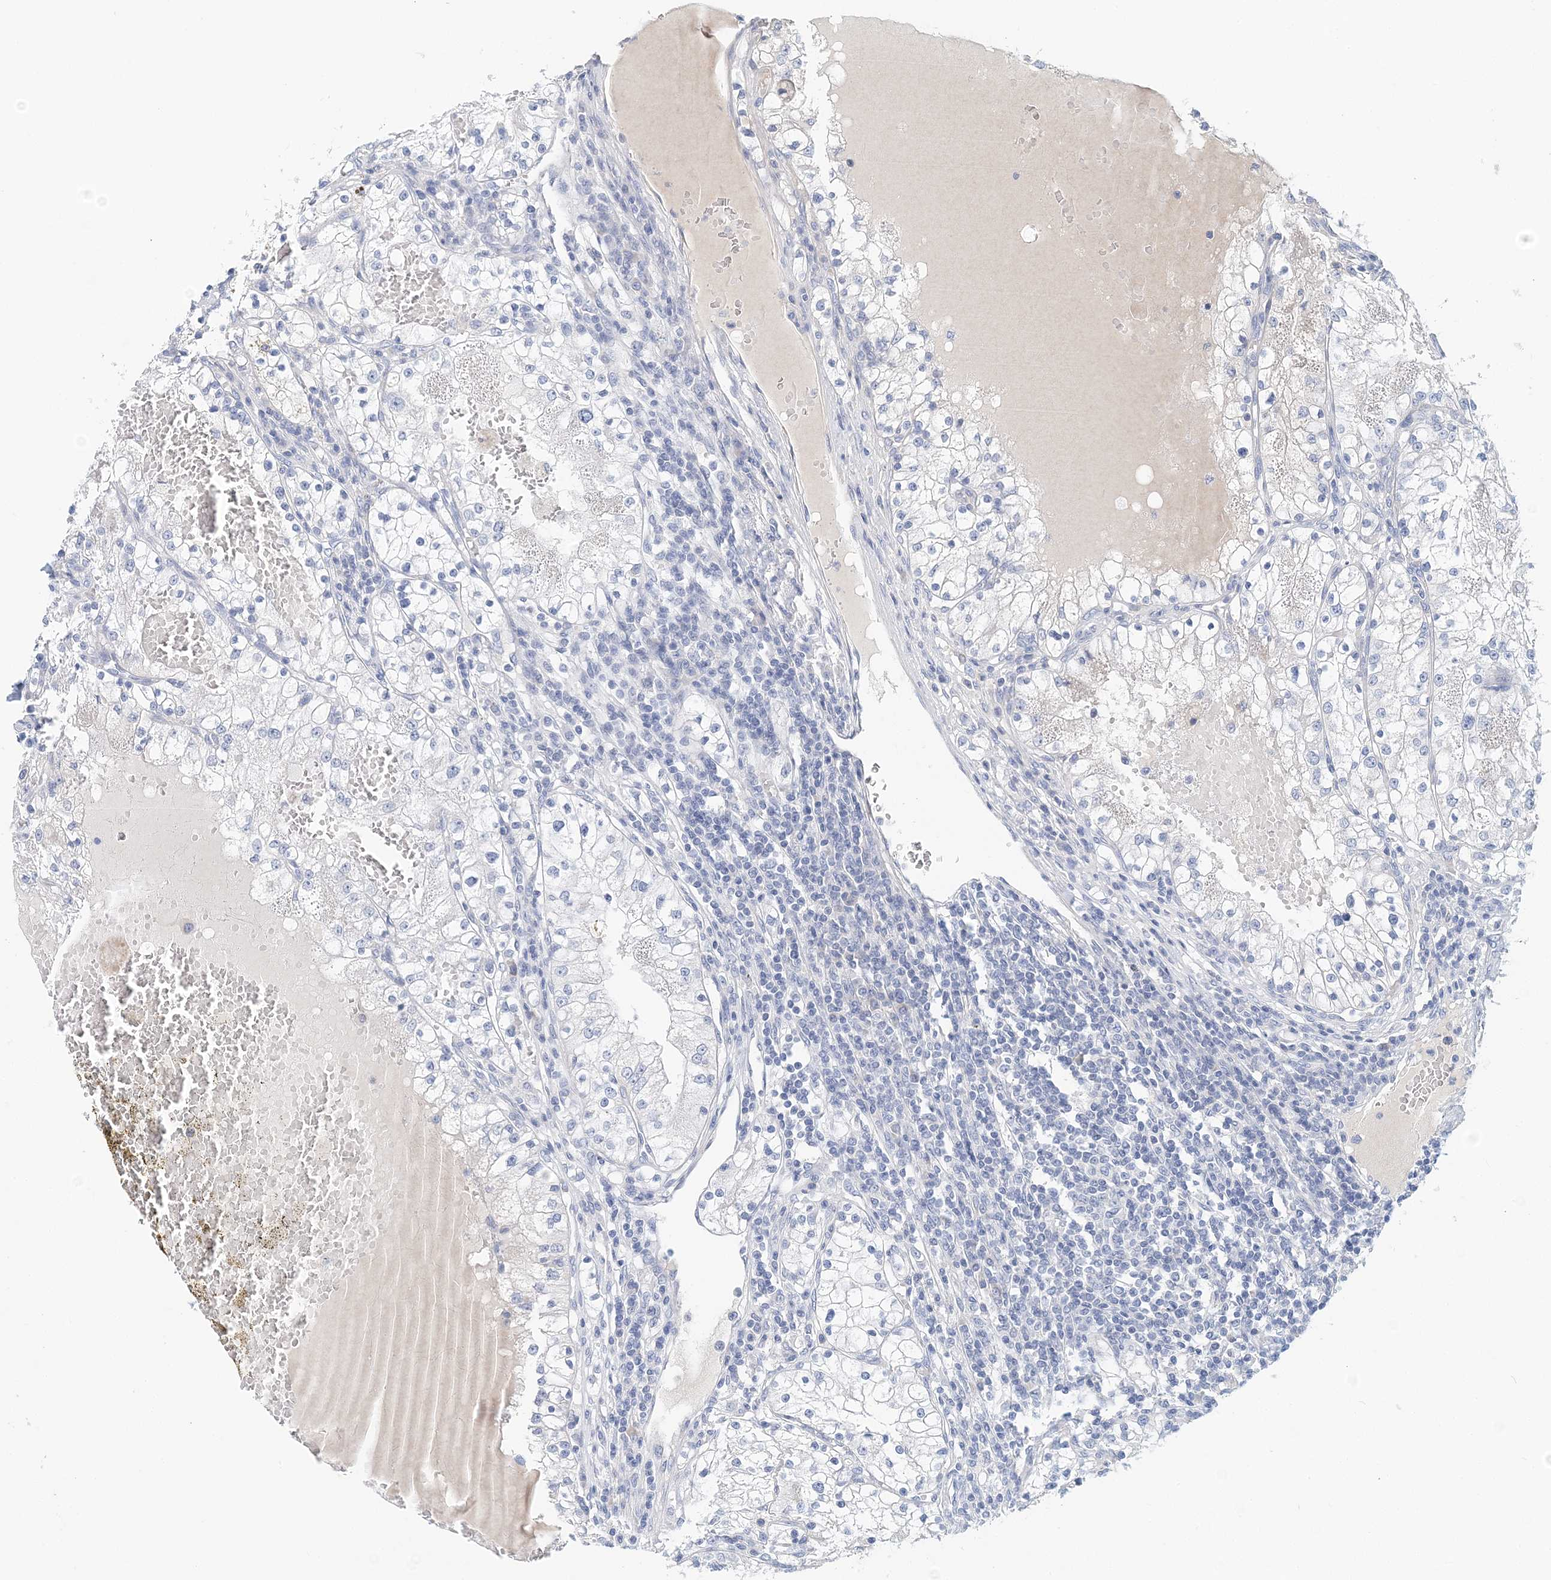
{"staining": {"intensity": "negative", "quantity": "none", "location": "none"}, "tissue": "renal cancer", "cell_type": "Tumor cells", "image_type": "cancer", "snomed": [{"axis": "morphology", "description": "Normal tissue, NOS"}, {"axis": "morphology", "description": "Adenocarcinoma, NOS"}, {"axis": "topography", "description": "Kidney"}], "caption": "This is a micrograph of immunohistochemistry (IHC) staining of renal adenocarcinoma, which shows no expression in tumor cells. Brightfield microscopy of immunohistochemistry stained with DAB (brown) and hematoxylin (blue), captured at high magnification.", "gene": "LRRIQ4", "patient": {"sex": "male", "age": 68}}